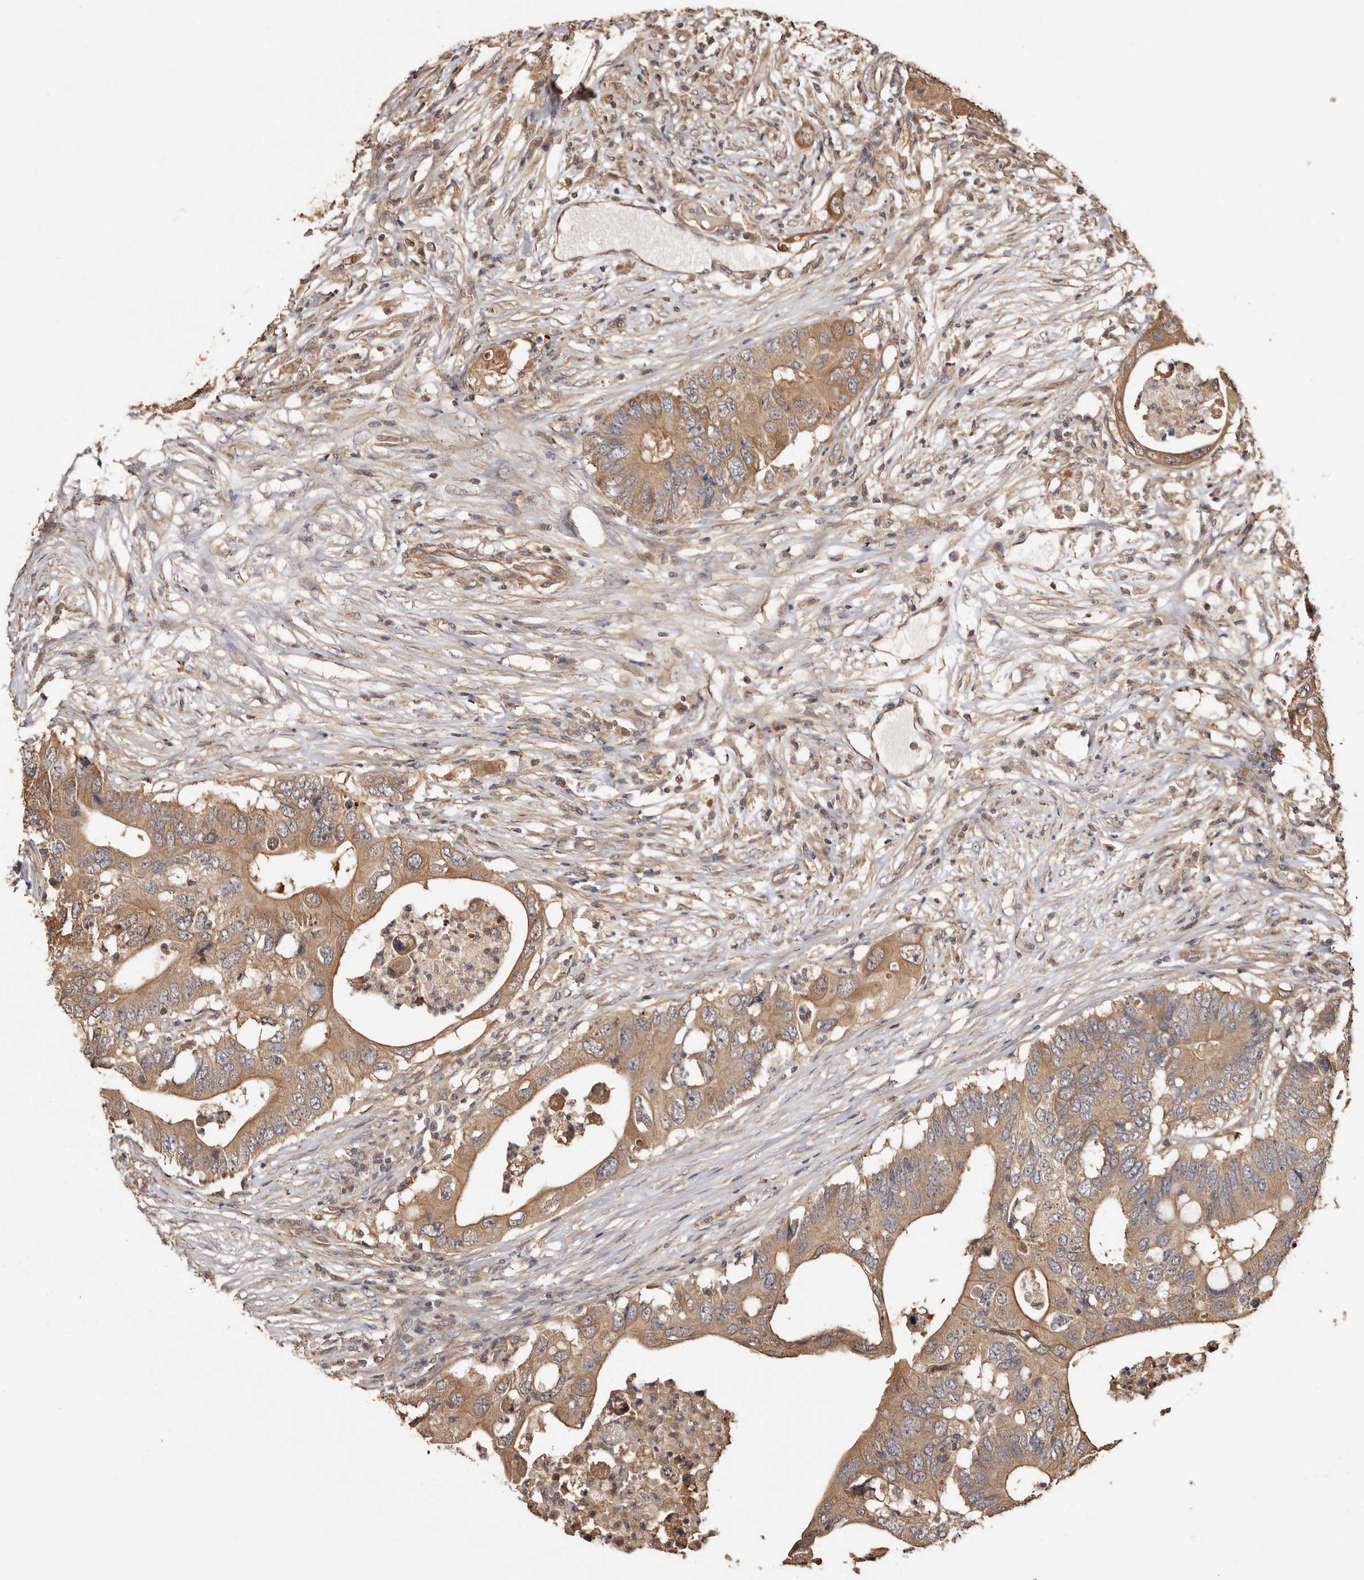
{"staining": {"intensity": "moderate", "quantity": ">75%", "location": "cytoplasmic/membranous"}, "tissue": "colorectal cancer", "cell_type": "Tumor cells", "image_type": "cancer", "snomed": [{"axis": "morphology", "description": "Adenocarcinoma, NOS"}, {"axis": "topography", "description": "Colon"}], "caption": "Protein expression analysis of human adenocarcinoma (colorectal) reveals moderate cytoplasmic/membranous positivity in approximately >75% of tumor cells.", "gene": "COQ8B", "patient": {"sex": "male", "age": 71}}